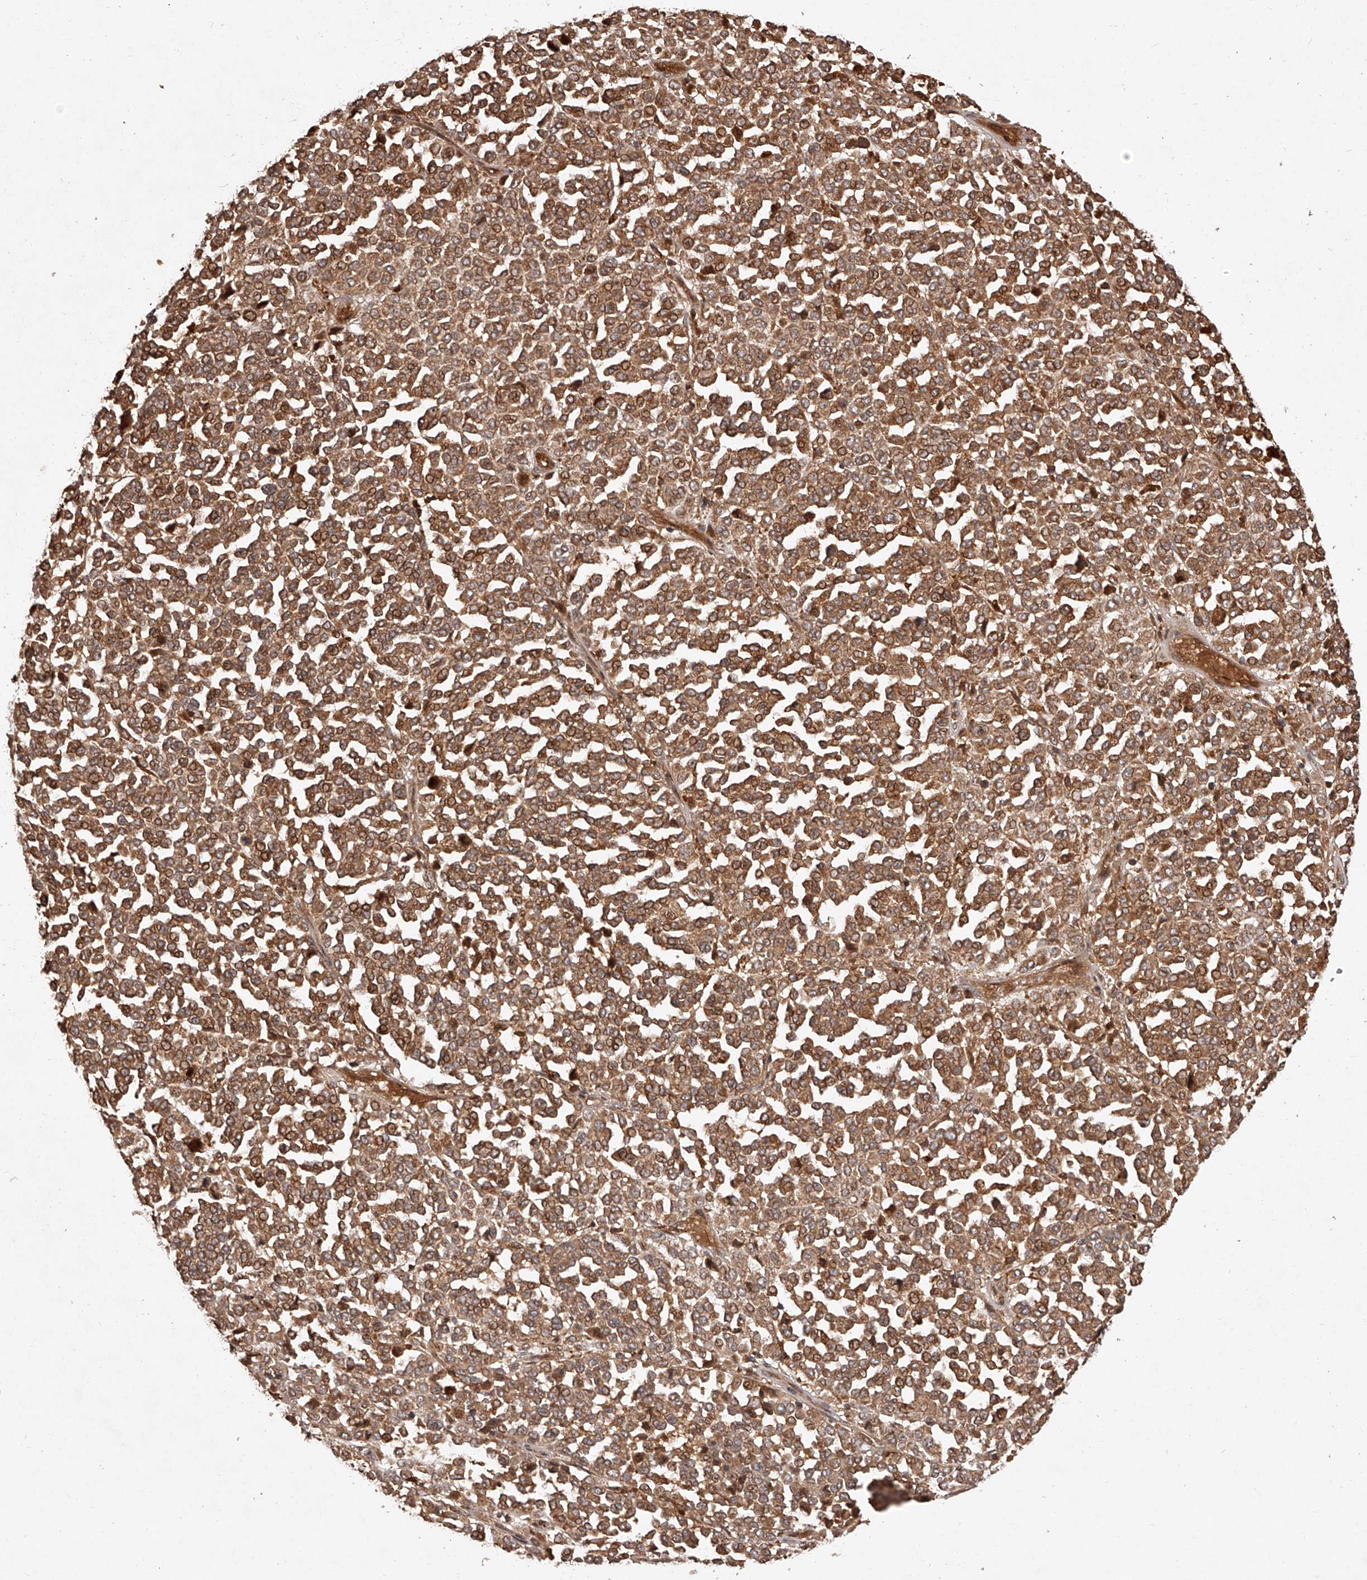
{"staining": {"intensity": "moderate", "quantity": ">75%", "location": "cytoplasmic/membranous"}, "tissue": "melanoma", "cell_type": "Tumor cells", "image_type": "cancer", "snomed": [{"axis": "morphology", "description": "Malignant melanoma, Metastatic site"}, {"axis": "topography", "description": "Pancreas"}], "caption": "Malignant melanoma (metastatic site) stained with a protein marker exhibits moderate staining in tumor cells.", "gene": "CRYZL1", "patient": {"sex": "female", "age": 30}}